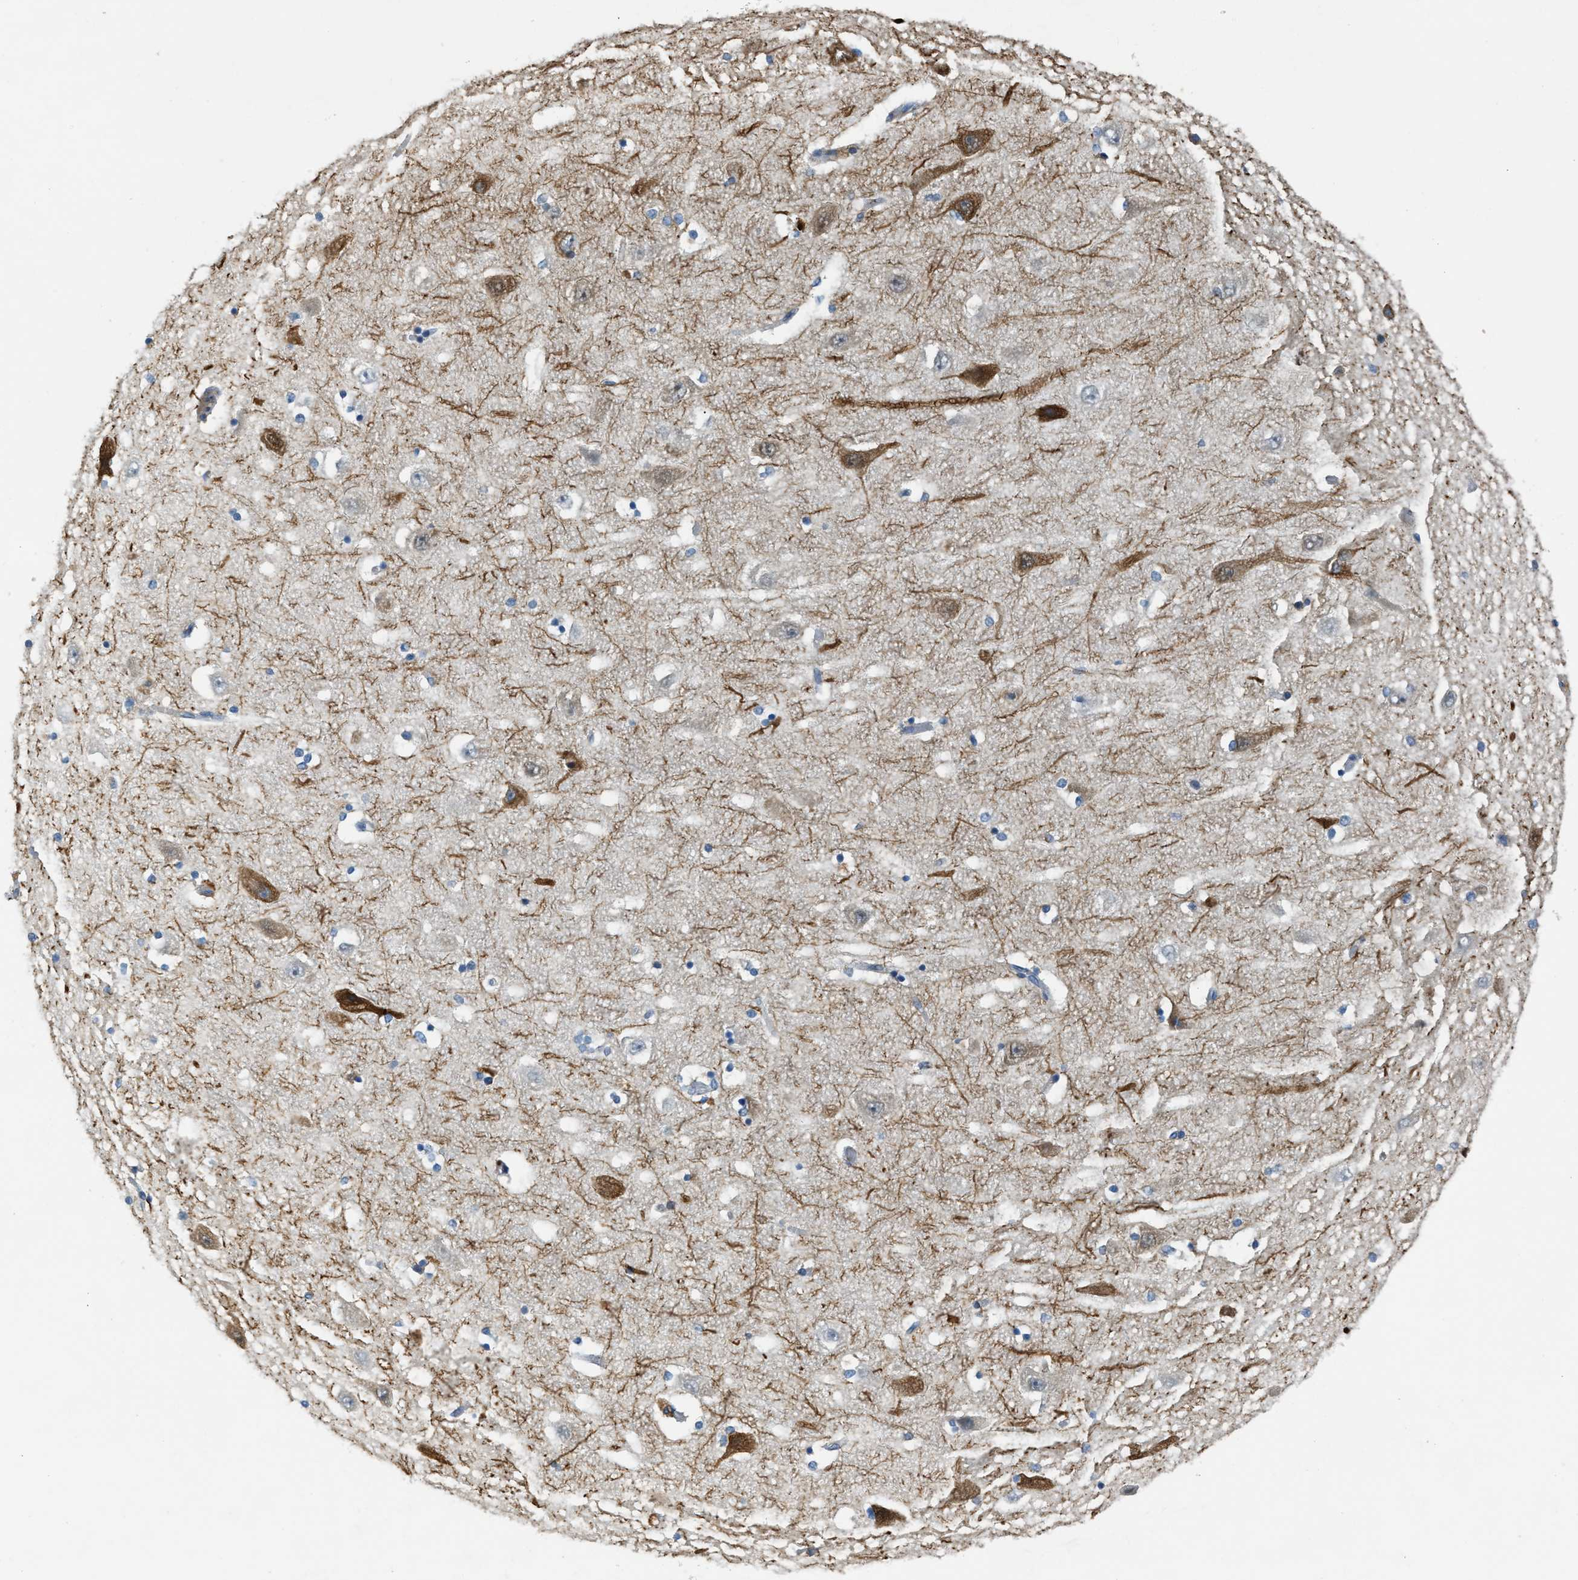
{"staining": {"intensity": "weak", "quantity": "<25%", "location": "cytoplasmic/membranous"}, "tissue": "hippocampus", "cell_type": "Glial cells", "image_type": "normal", "snomed": [{"axis": "morphology", "description": "Normal tissue, NOS"}, {"axis": "topography", "description": "Hippocampus"}], "caption": "High power microscopy image of an immunohistochemistry histopathology image of unremarkable hippocampus, revealing no significant positivity in glial cells.", "gene": "KLHDC10", "patient": {"sex": "female", "age": 54}}